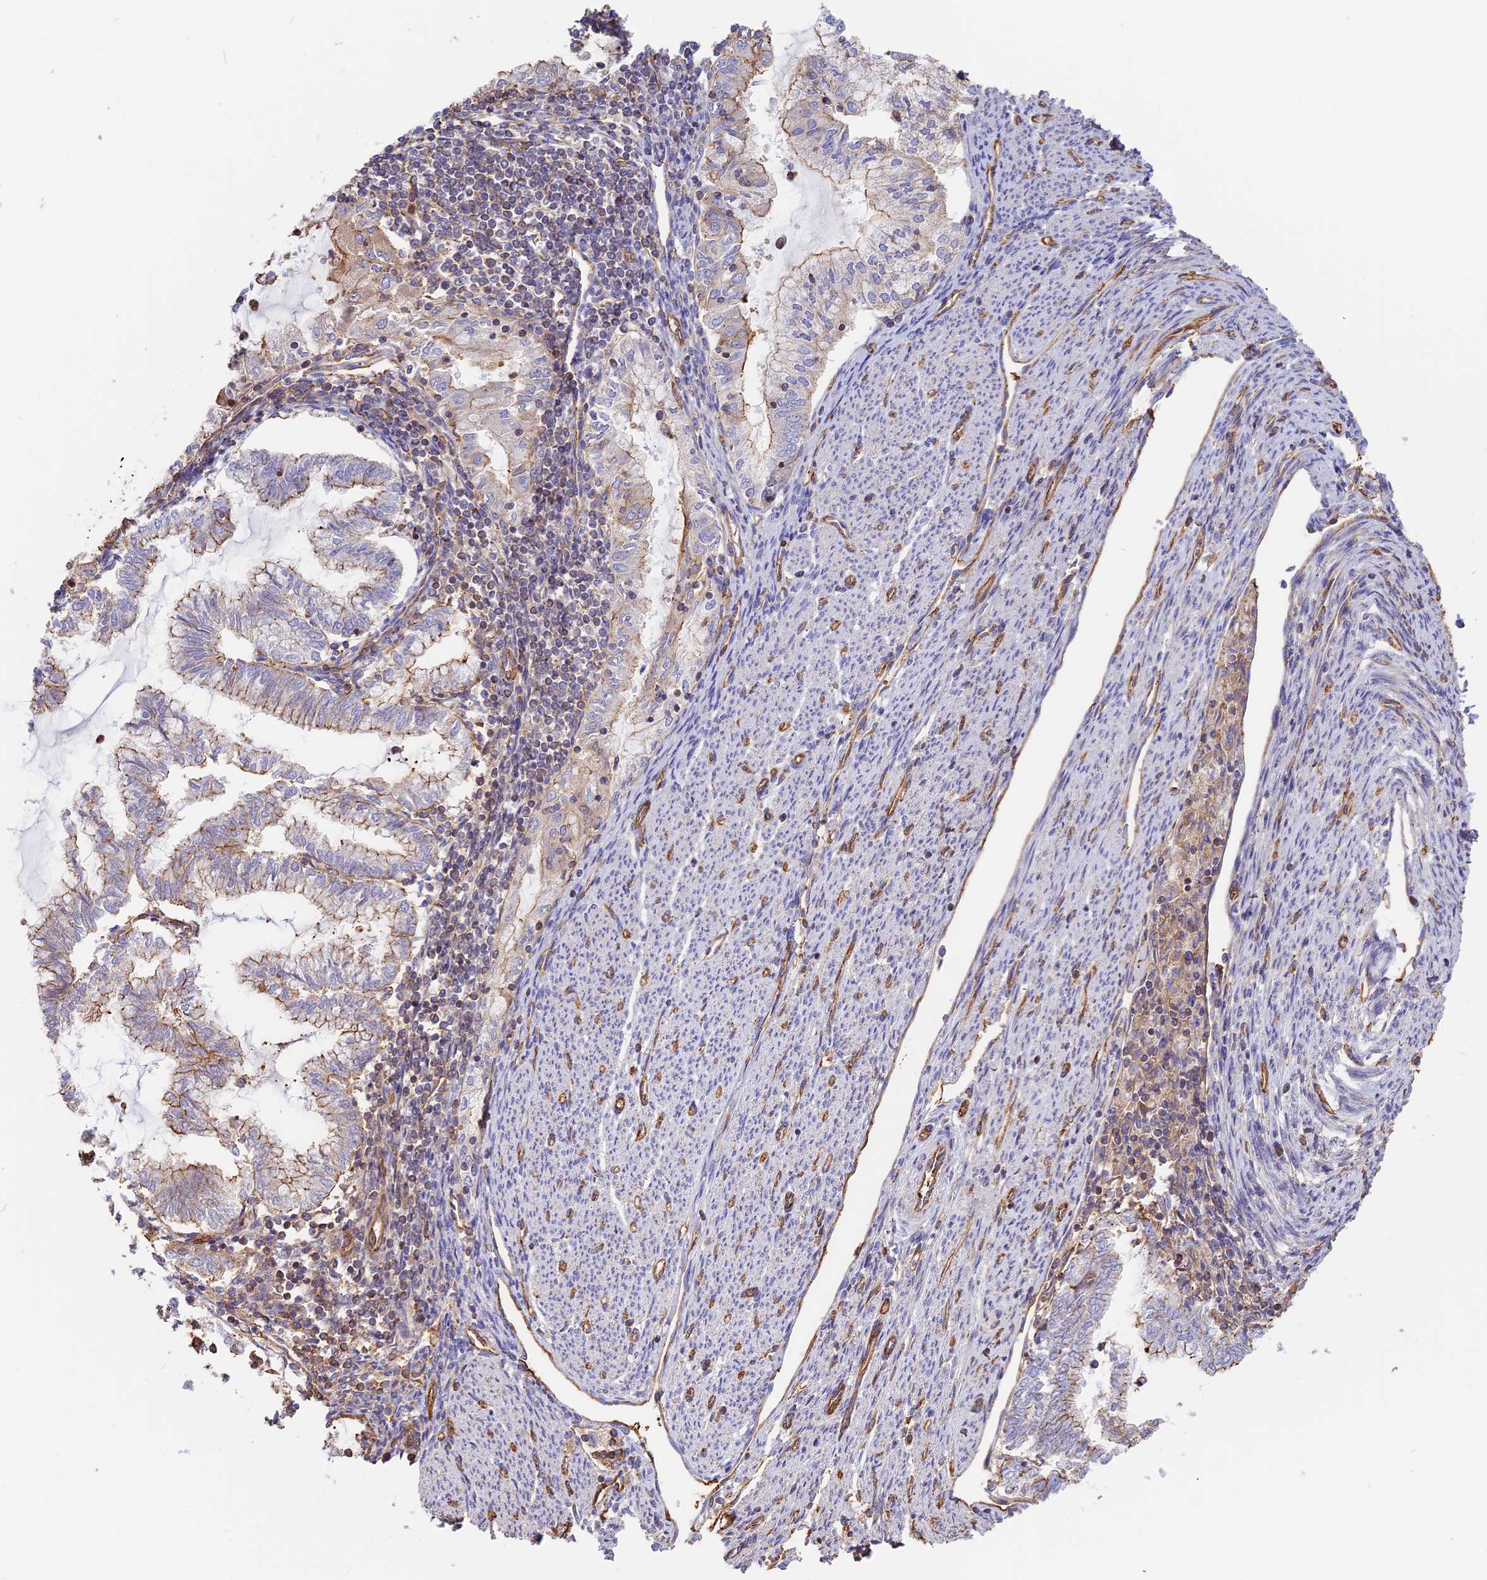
{"staining": {"intensity": "weak", "quantity": "<25%", "location": "cytoplasmic/membranous"}, "tissue": "endometrial cancer", "cell_type": "Tumor cells", "image_type": "cancer", "snomed": [{"axis": "morphology", "description": "Adenocarcinoma, NOS"}, {"axis": "topography", "description": "Endometrium"}], "caption": "Human adenocarcinoma (endometrial) stained for a protein using immunohistochemistry (IHC) demonstrates no expression in tumor cells.", "gene": "VPS18", "patient": {"sex": "female", "age": 79}}